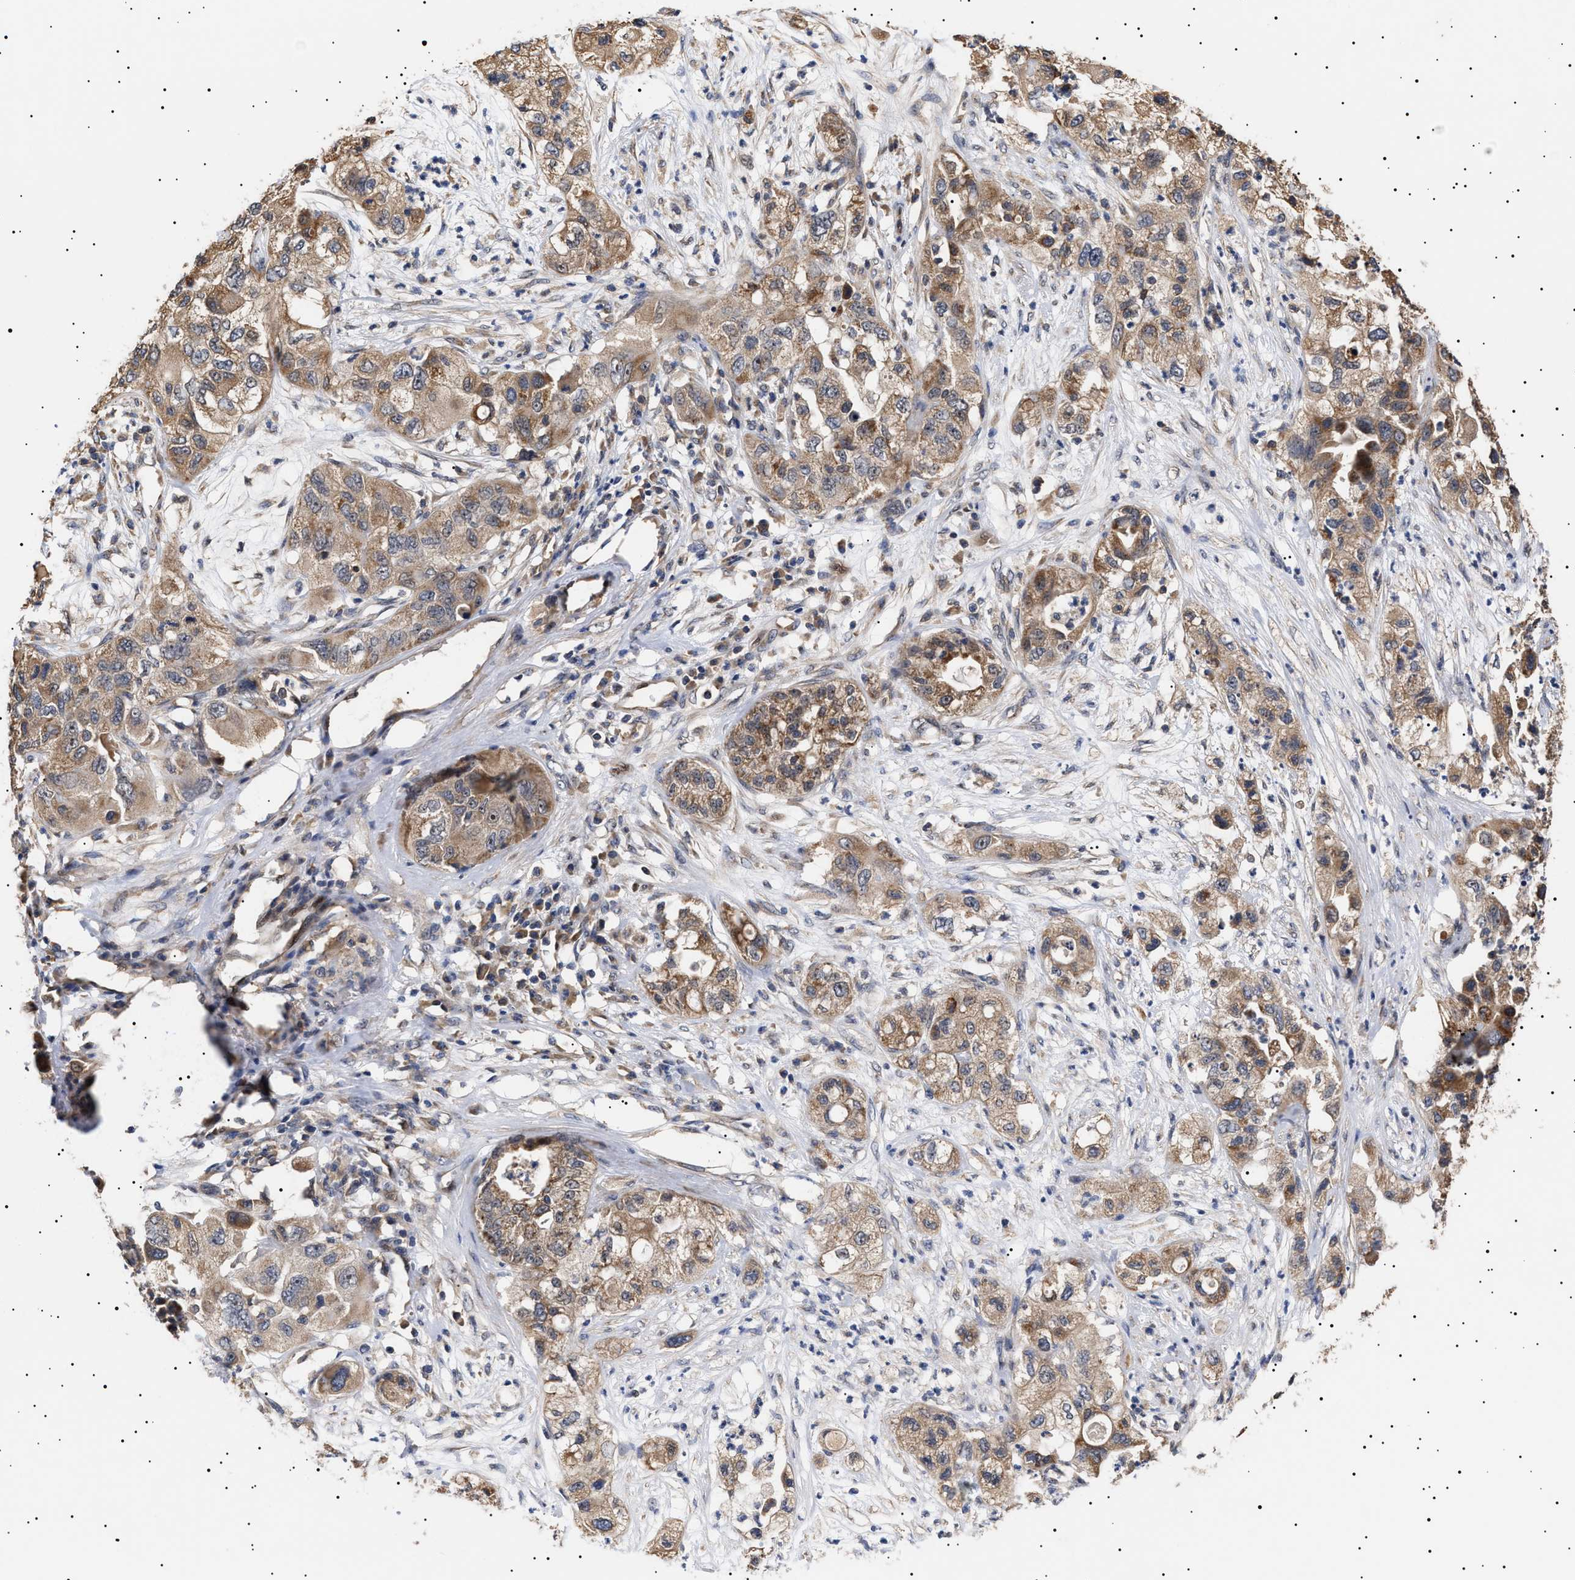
{"staining": {"intensity": "moderate", "quantity": ">75%", "location": "cytoplasmic/membranous"}, "tissue": "pancreatic cancer", "cell_type": "Tumor cells", "image_type": "cancer", "snomed": [{"axis": "morphology", "description": "Adenocarcinoma, NOS"}, {"axis": "topography", "description": "Pancreas"}], "caption": "This histopathology image reveals pancreatic adenocarcinoma stained with immunohistochemistry (IHC) to label a protein in brown. The cytoplasmic/membranous of tumor cells show moderate positivity for the protein. Nuclei are counter-stained blue.", "gene": "KRBA1", "patient": {"sex": "female", "age": 78}}